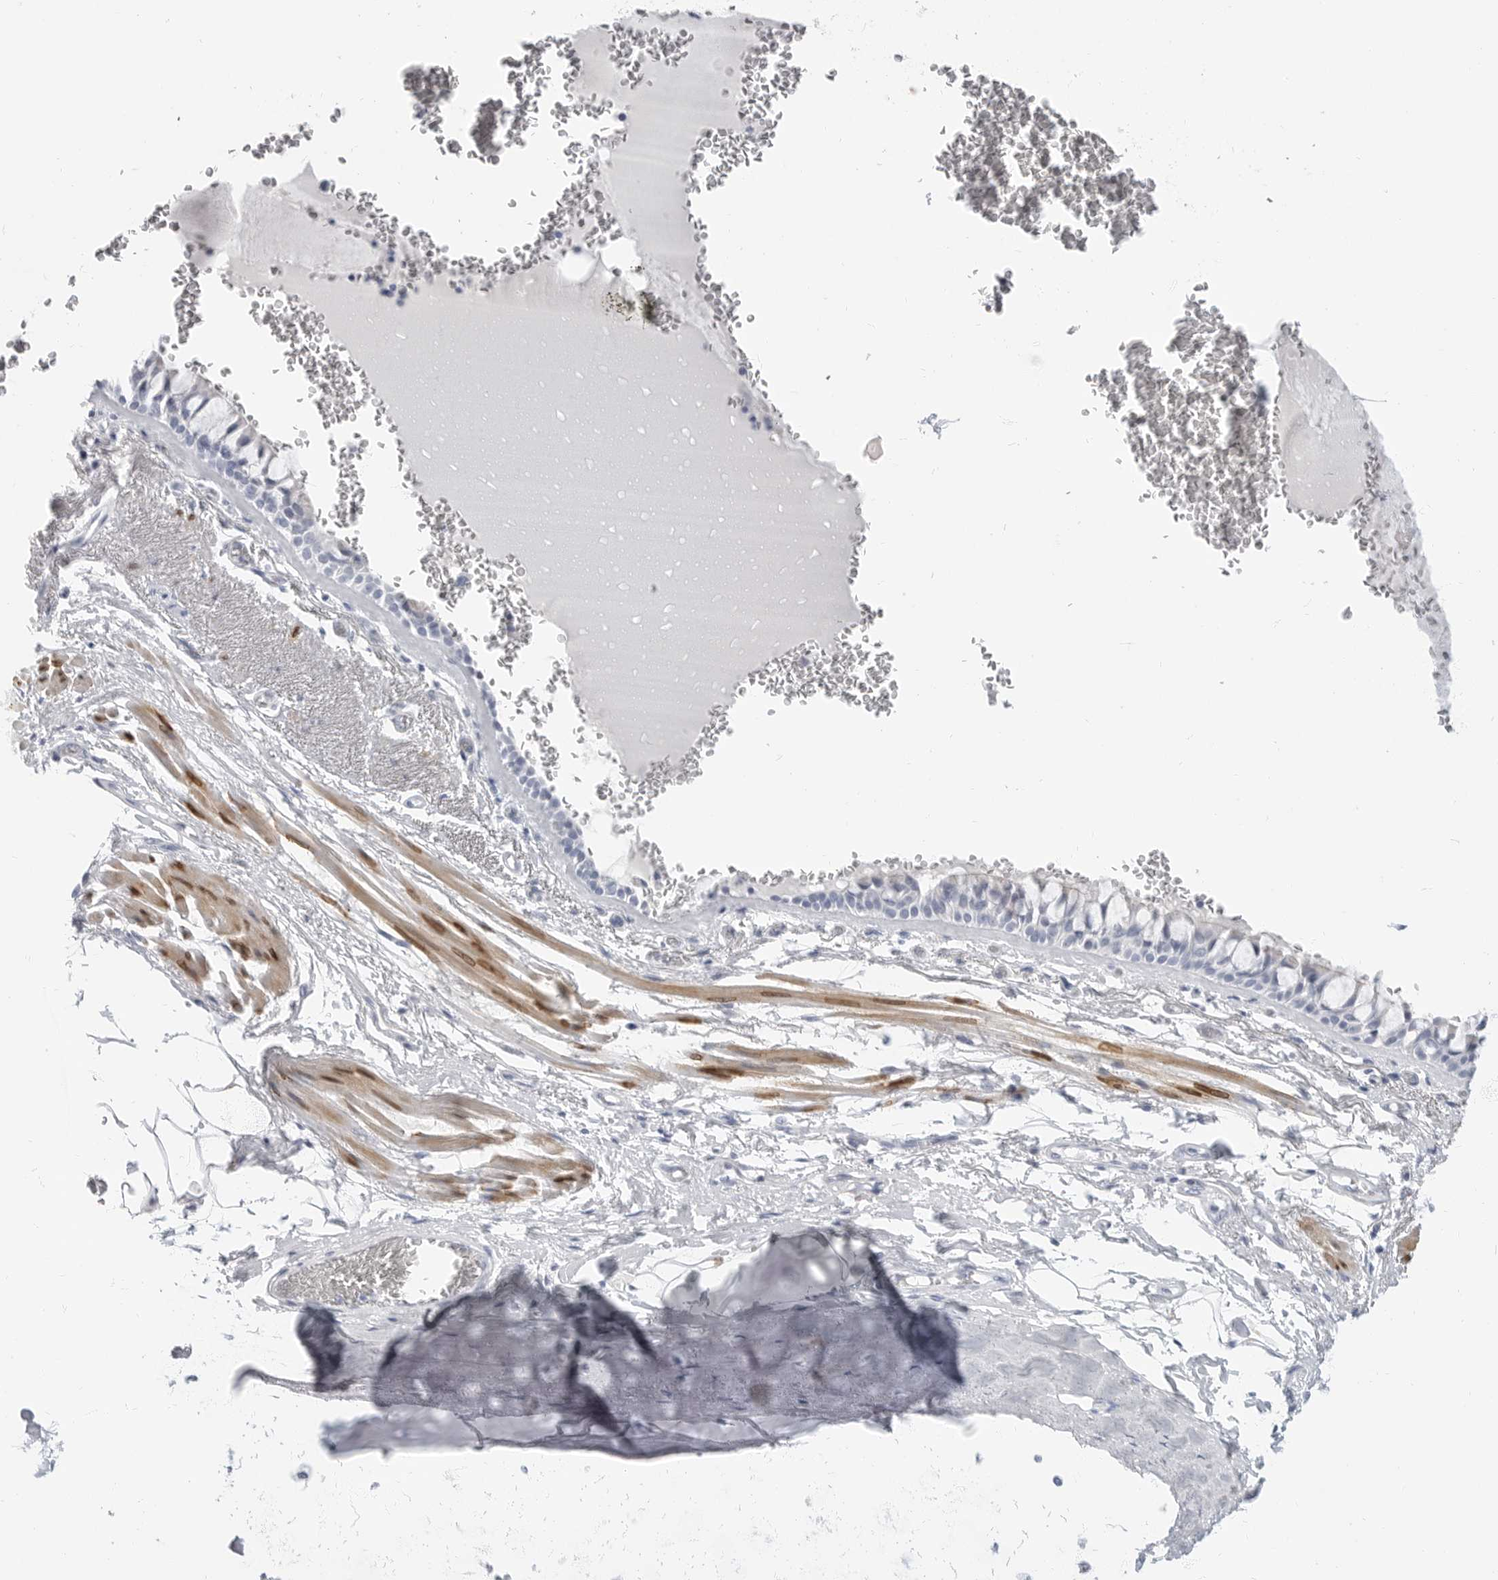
{"staining": {"intensity": "negative", "quantity": "none", "location": "none"}, "tissue": "bronchus", "cell_type": "Respiratory epithelial cells", "image_type": "normal", "snomed": [{"axis": "morphology", "description": "Normal tissue, NOS"}, {"axis": "topography", "description": "Bronchus"}], "caption": "Respiratory epithelial cells are negative for protein expression in benign human bronchus. The staining is performed using DAB brown chromogen with nuclei counter-stained in using hematoxylin.", "gene": "PLN", "patient": {"sex": "male", "age": 66}}